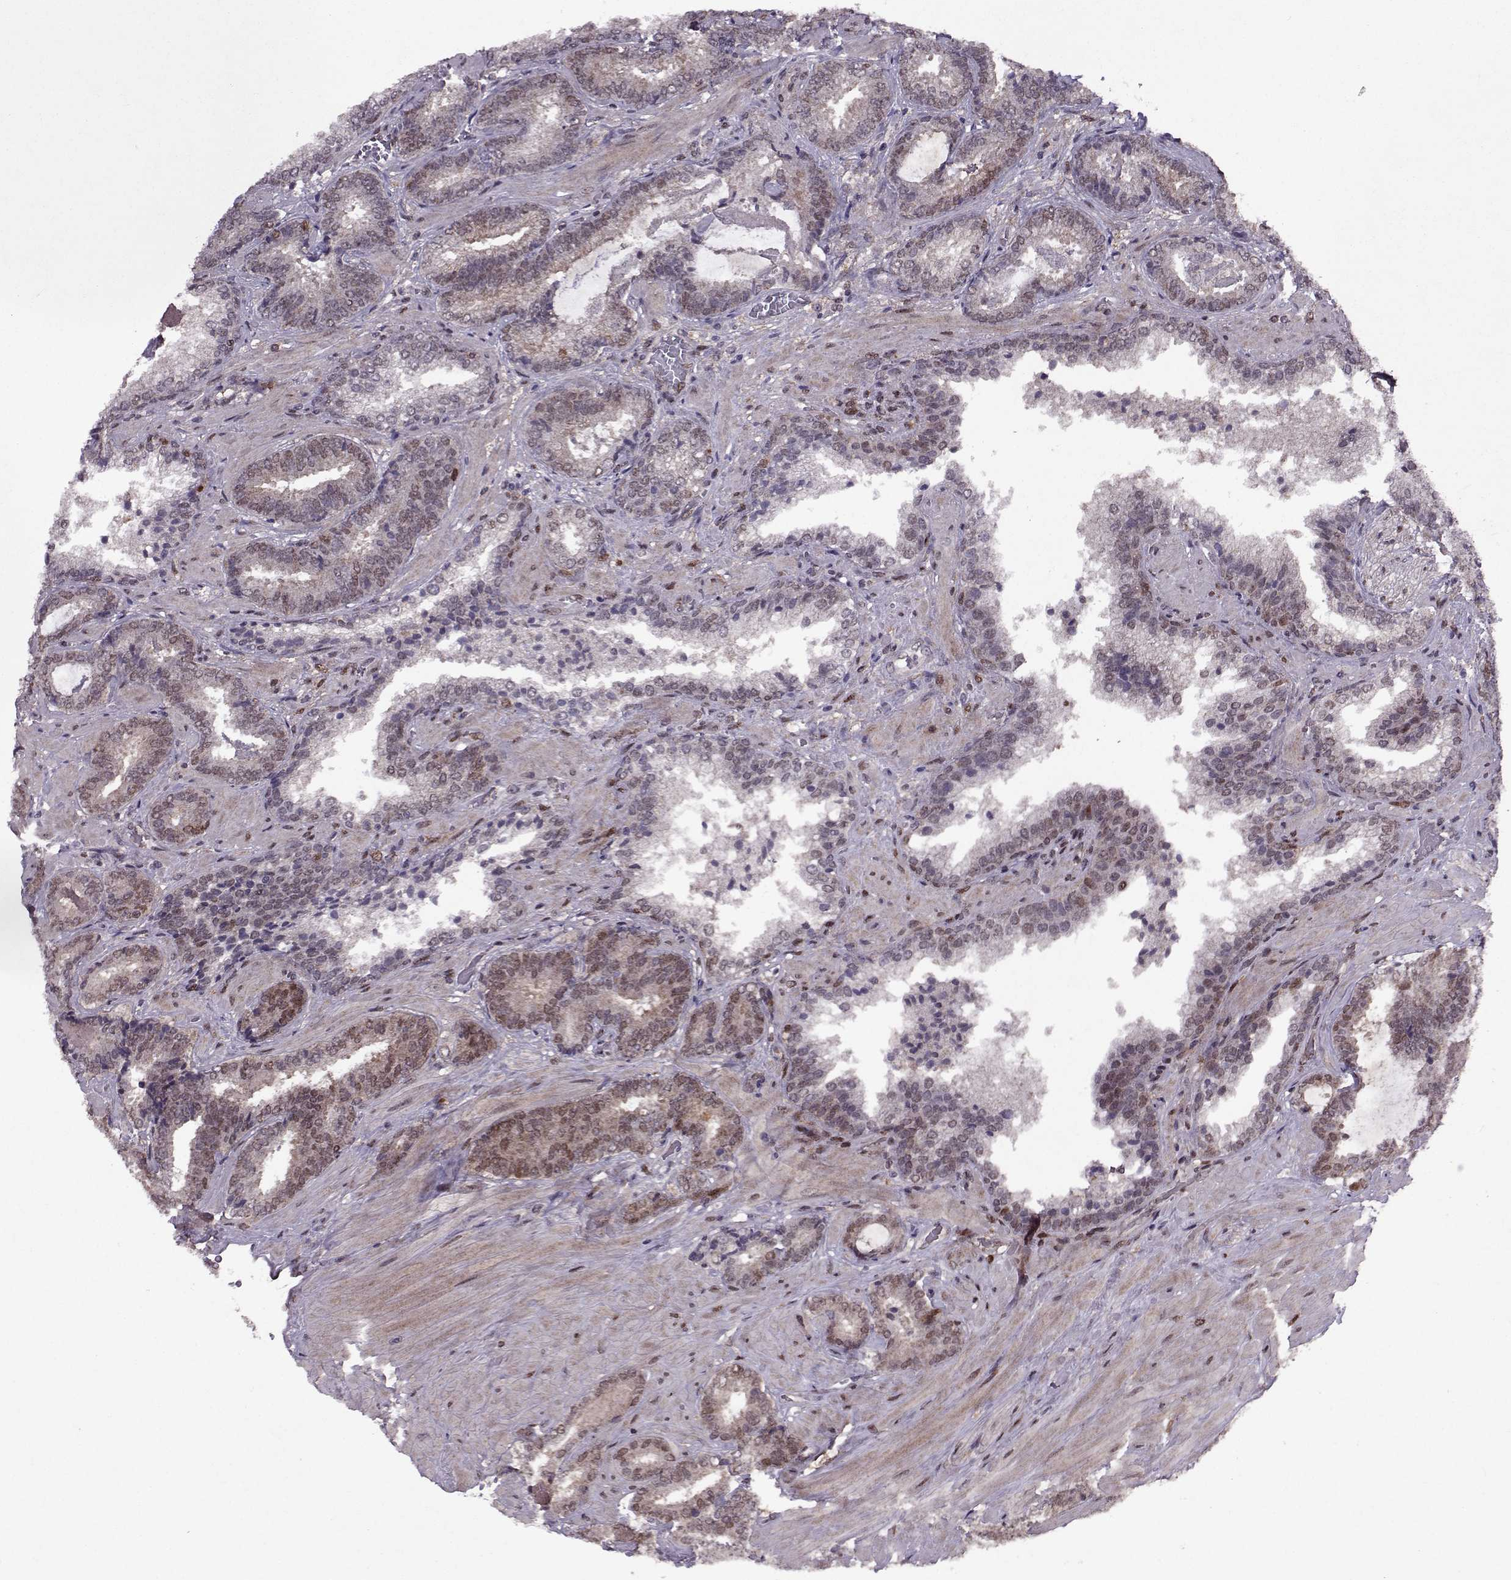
{"staining": {"intensity": "moderate", "quantity": "<25%", "location": "cytoplasmic/membranous,nuclear"}, "tissue": "prostate cancer", "cell_type": "Tumor cells", "image_type": "cancer", "snomed": [{"axis": "morphology", "description": "Adenocarcinoma, Low grade"}, {"axis": "topography", "description": "Prostate"}], "caption": "Immunohistochemistry (IHC) histopathology image of human low-grade adenocarcinoma (prostate) stained for a protein (brown), which exhibits low levels of moderate cytoplasmic/membranous and nuclear expression in approximately <25% of tumor cells.", "gene": "CDK4", "patient": {"sex": "male", "age": 61}}